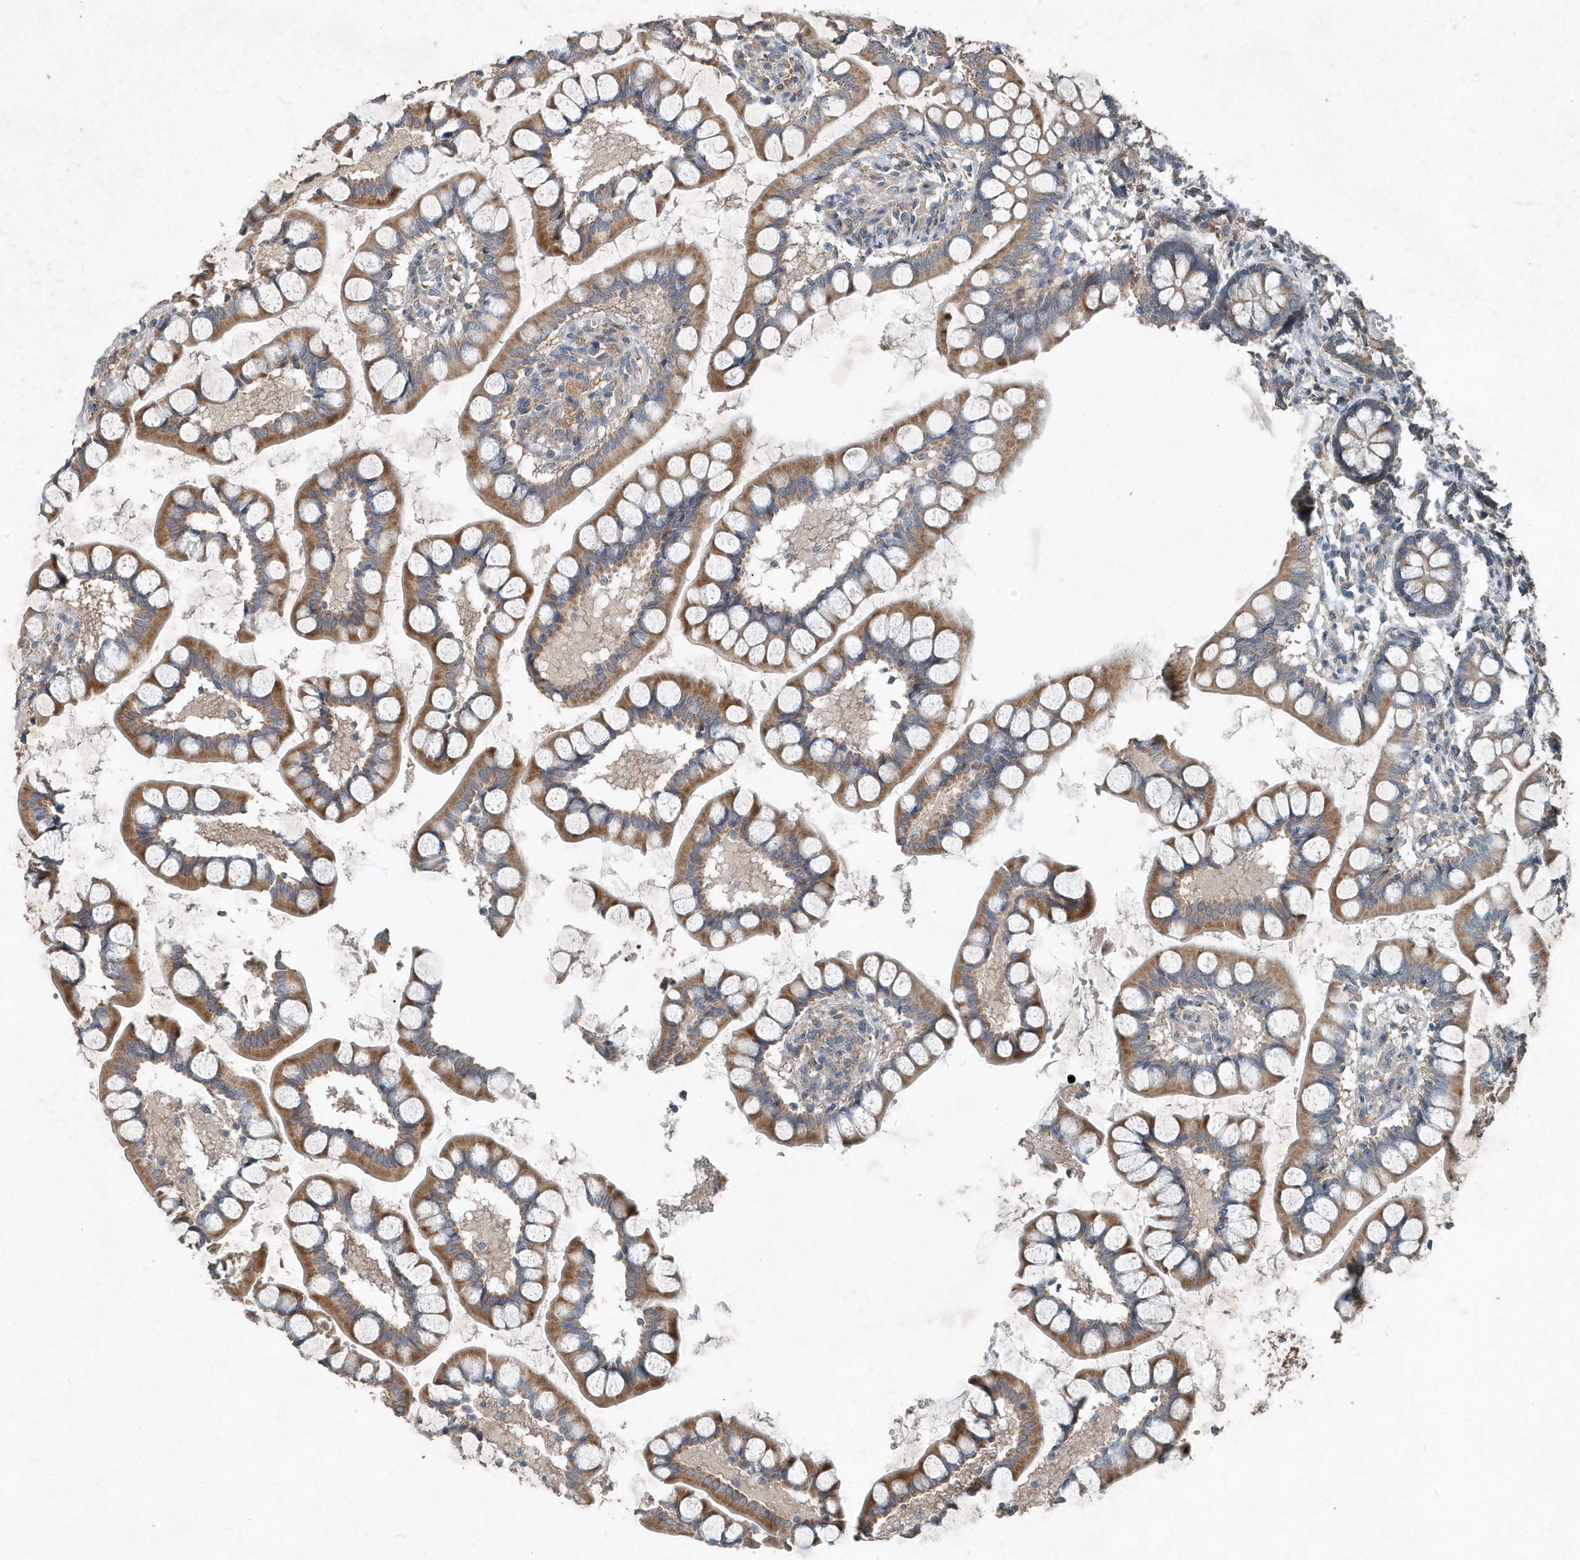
{"staining": {"intensity": "moderate", "quantity": ">75%", "location": "cytoplasmic/membranous"}, "tissue": "small intestine", "cell_type": "Glandular cells", "image_type": "normal", "snomed": [{"axis": "morphology", "description": "Normal tissue, NOS"}, {"axis": "topography", "description": "Small intestine"}], "caption": "Immunohistochemistry (IHC) of benign small intestine demonstrates medium levels of moderate cytoplasmic/membranous expression in about >75% of glandular cells.", "gene": "SCFD2", "patient": {"sex": "male", "age": 52}}